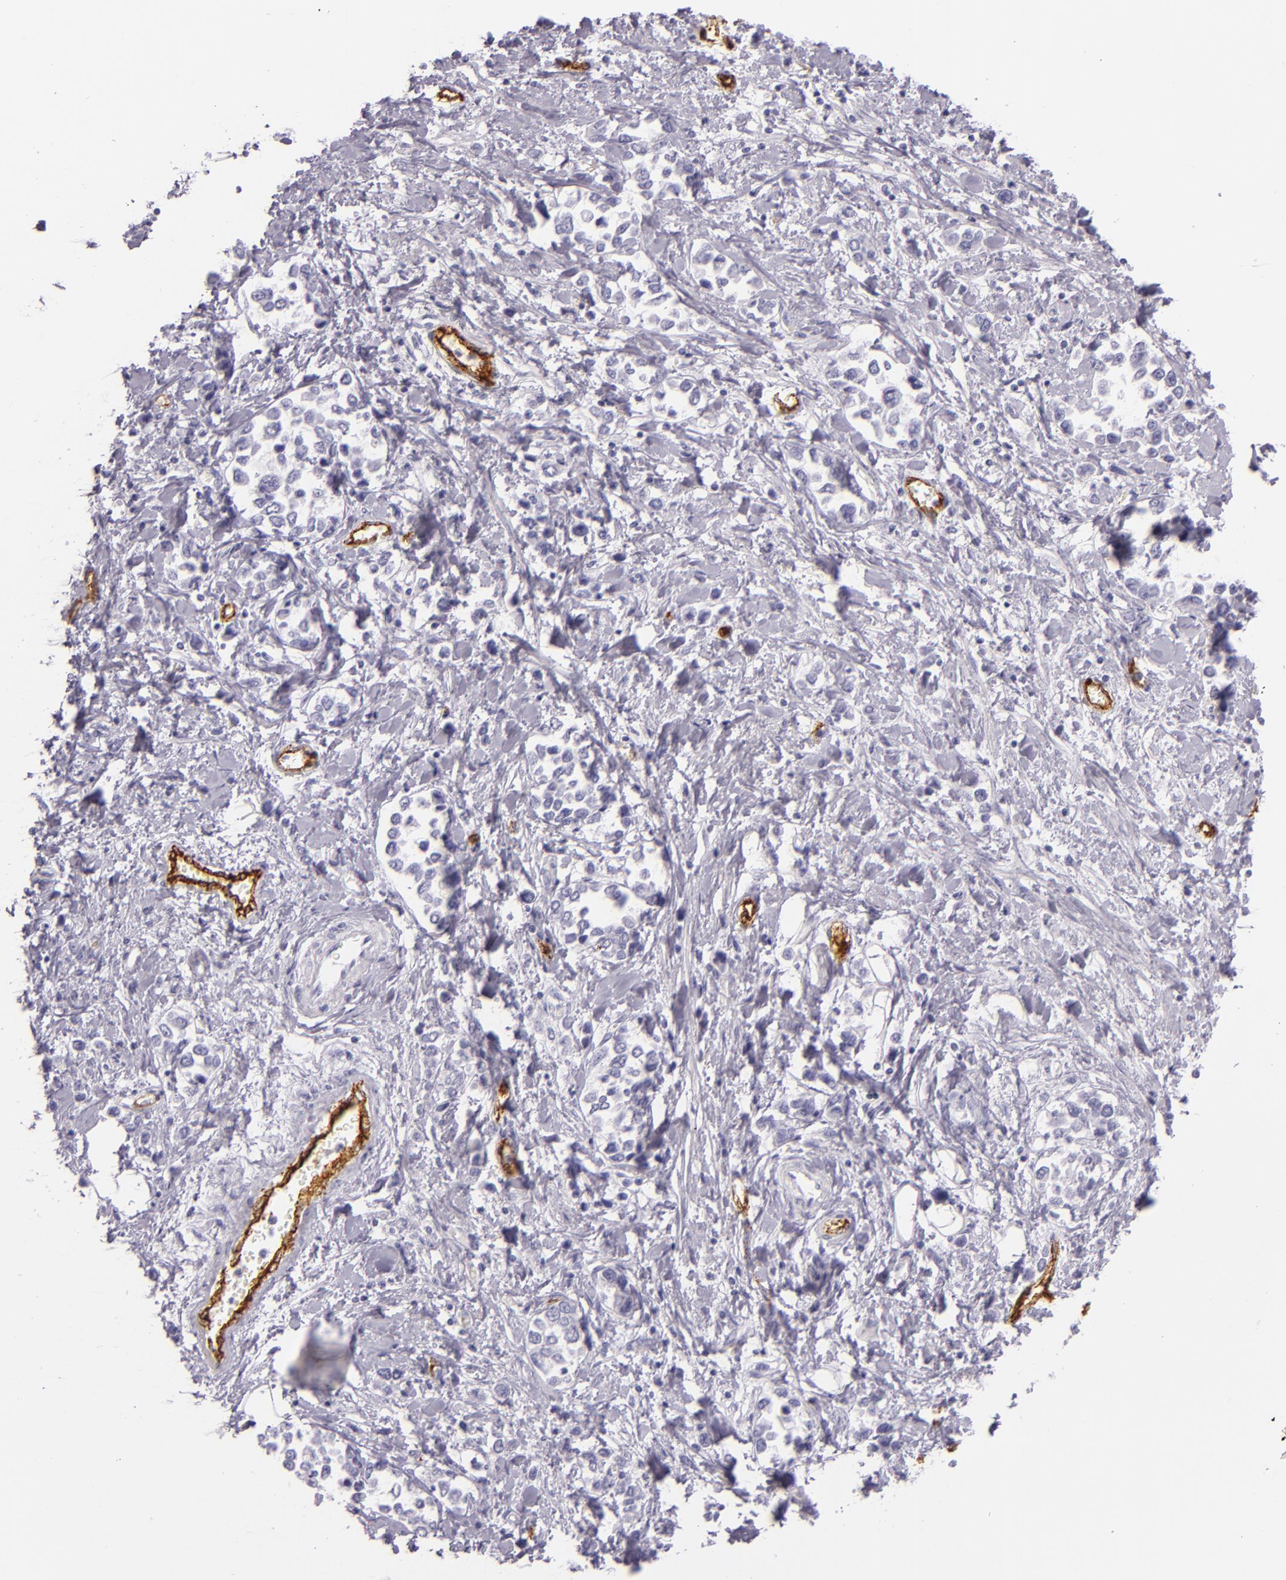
{"staining": {"intensity": "negative", "quantity": "none", "location": "none"}, "tissue": "stomach cancer", "cell_type": "Tumor cells", "image_type": "cancer", "snomed": [{"axis": "morphology", "description": "Adenocarcinoma, NOS"}, {"axis": "topography", "description": "Stomach, upper"}], "caption": "Human adenocarcinoma (stomach) stained for a protein using IHC demonstrates no expression in tumor cells.", "gene": "SELP", "patient": {"sex": "male", "age": 76}}